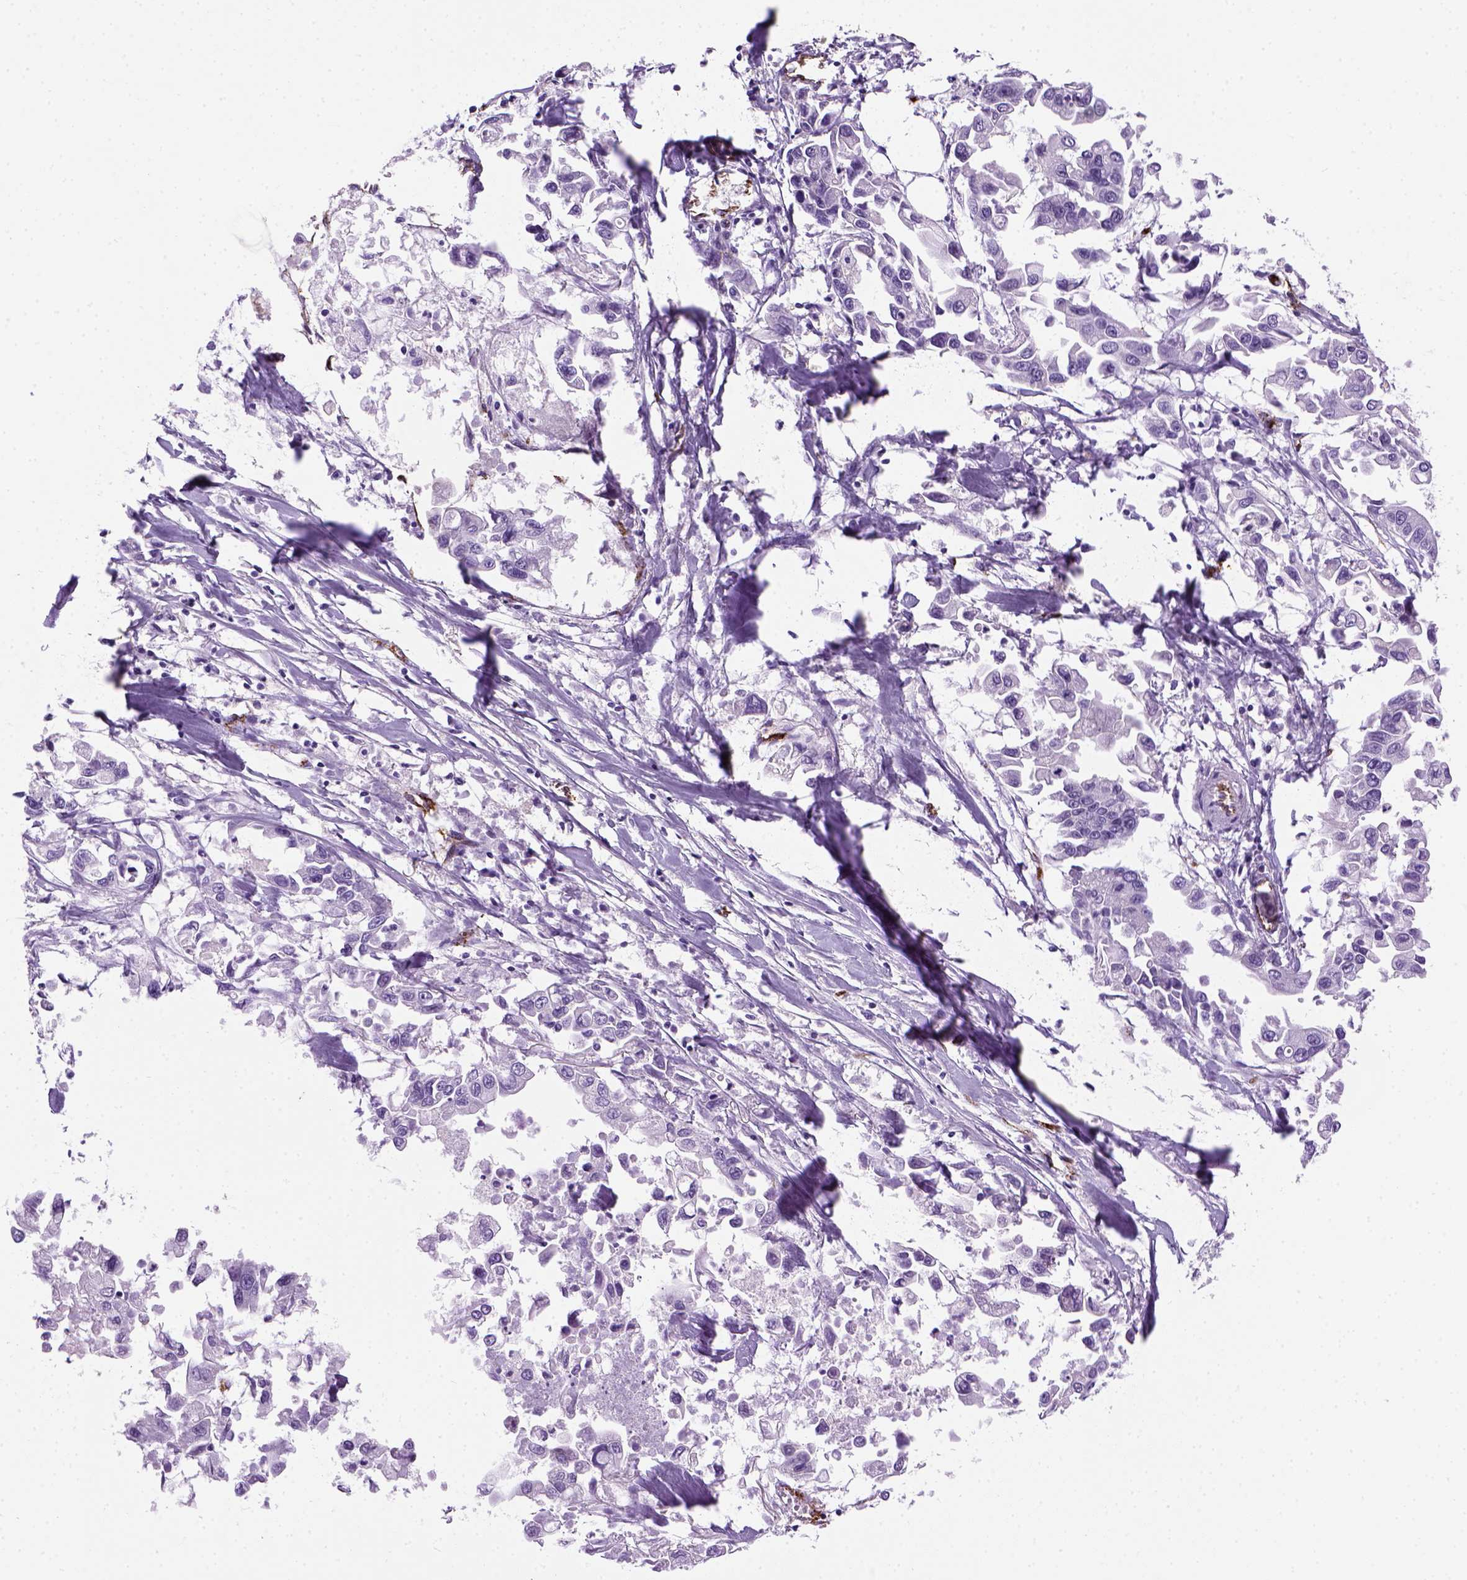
{"staining": {"intensity": "negative", "quantity": "none", "location": "none"}, "tissue": "pancreatic cancer", "cell_type": "Tumor cells", "image_type": "cancer", "snomed": [{"axis": "morphology", "description": "Adenocarcinoma, NOS"}, {"axis": "topography", "description": "Pancreas"}], "caption": "The histopathology image demonstrates no significant staining in tumor cells of adenocarcinoma (pancreatic).", "gene": "VWF", "patient": {"sex": "female", "age": 83}}